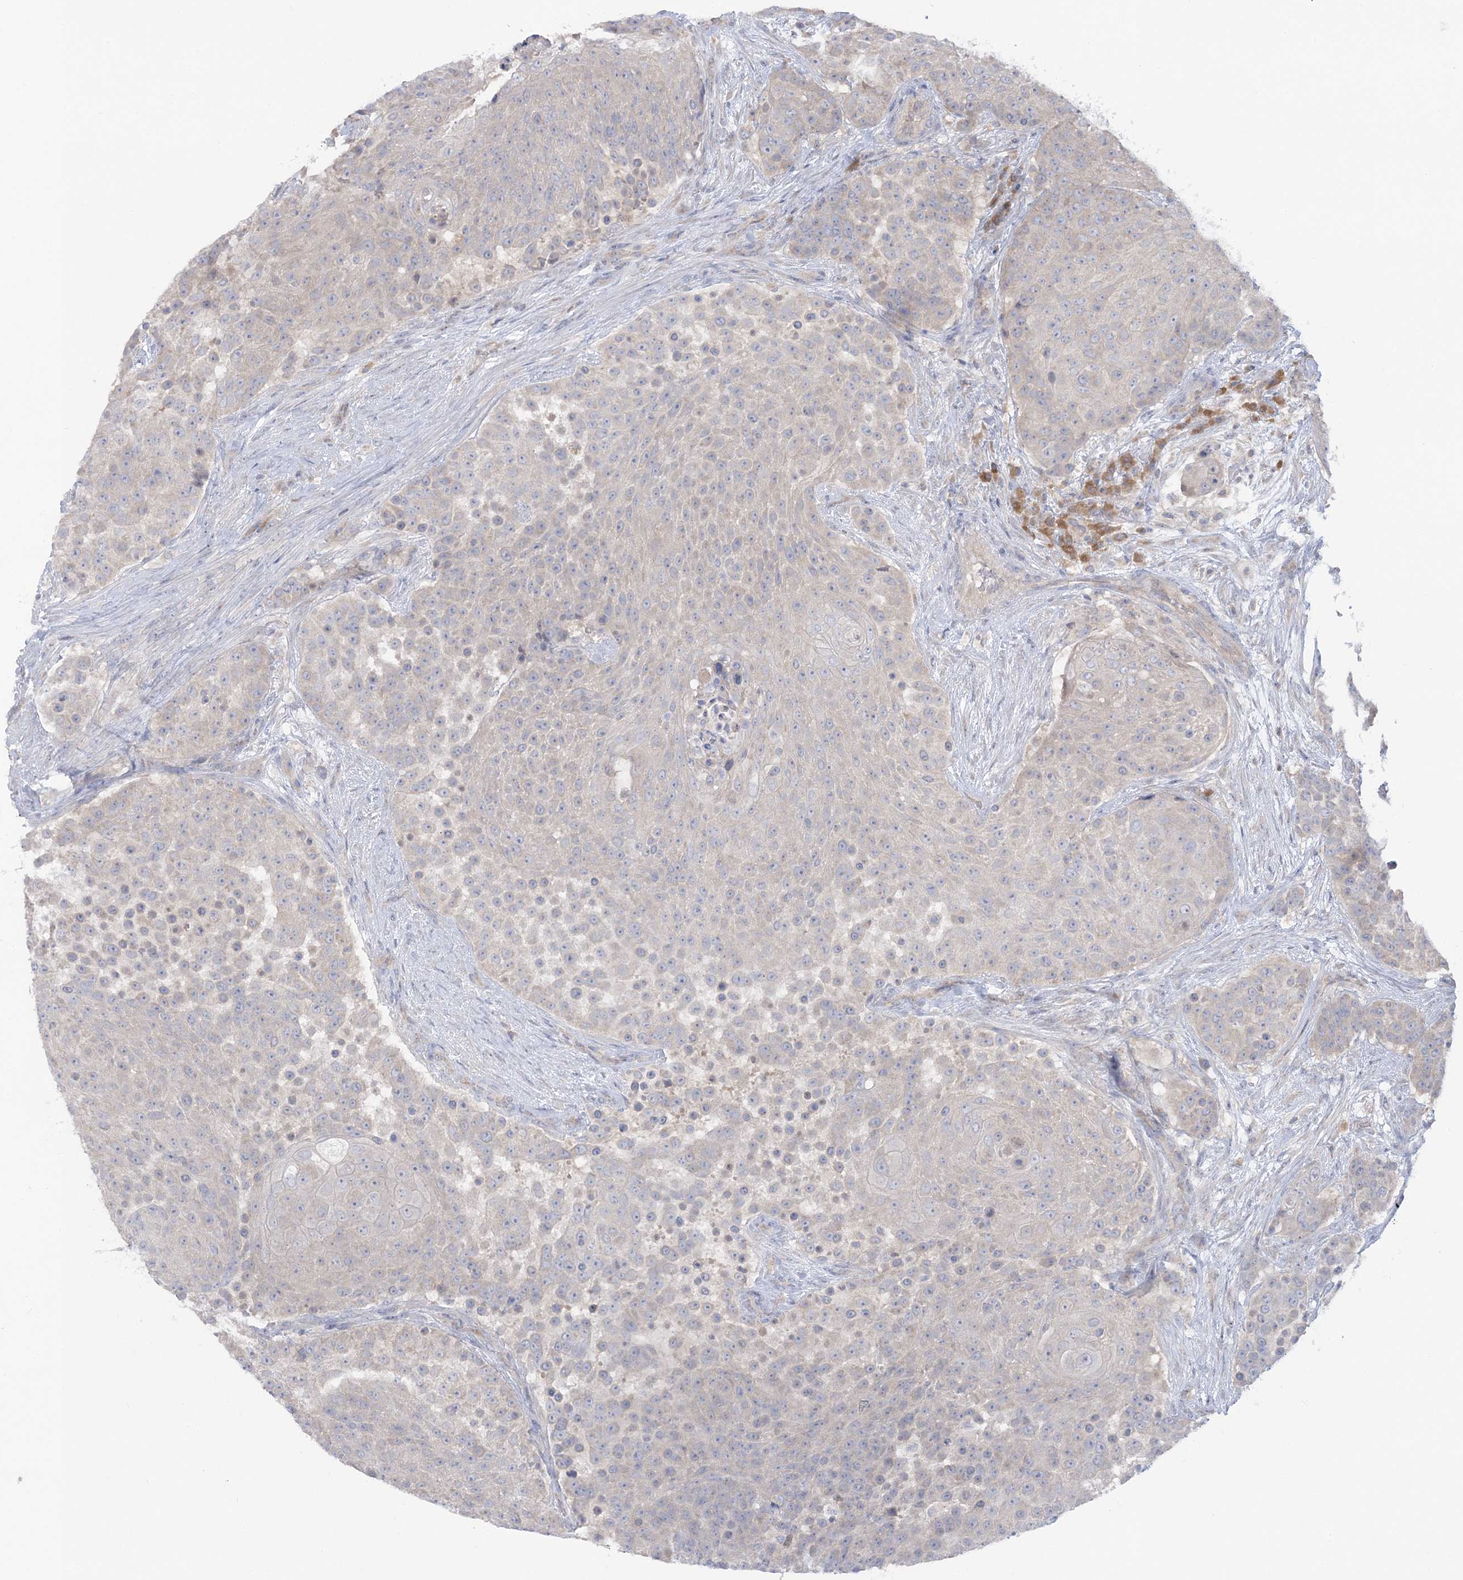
{"staining": {"intensity": "negative", "quantity": "none", "location": "none"}, "tissue": "urothelial cancer", "cell_type": "Tumor cells", "image_type": "cancer", "snomed": [{"axis": "morphology", "description": "Urothelial carcinoma, High grade"}, {"axis": "topography", "description": "Urinary bladder"}], "caption": "A micrograph of human high-grade urothelial carcinoma is negative for staining in tumor cells. Nuclei are stained in blue.", "gene": "MMADHC", "patient": {"sex": "female", "age": 63}}